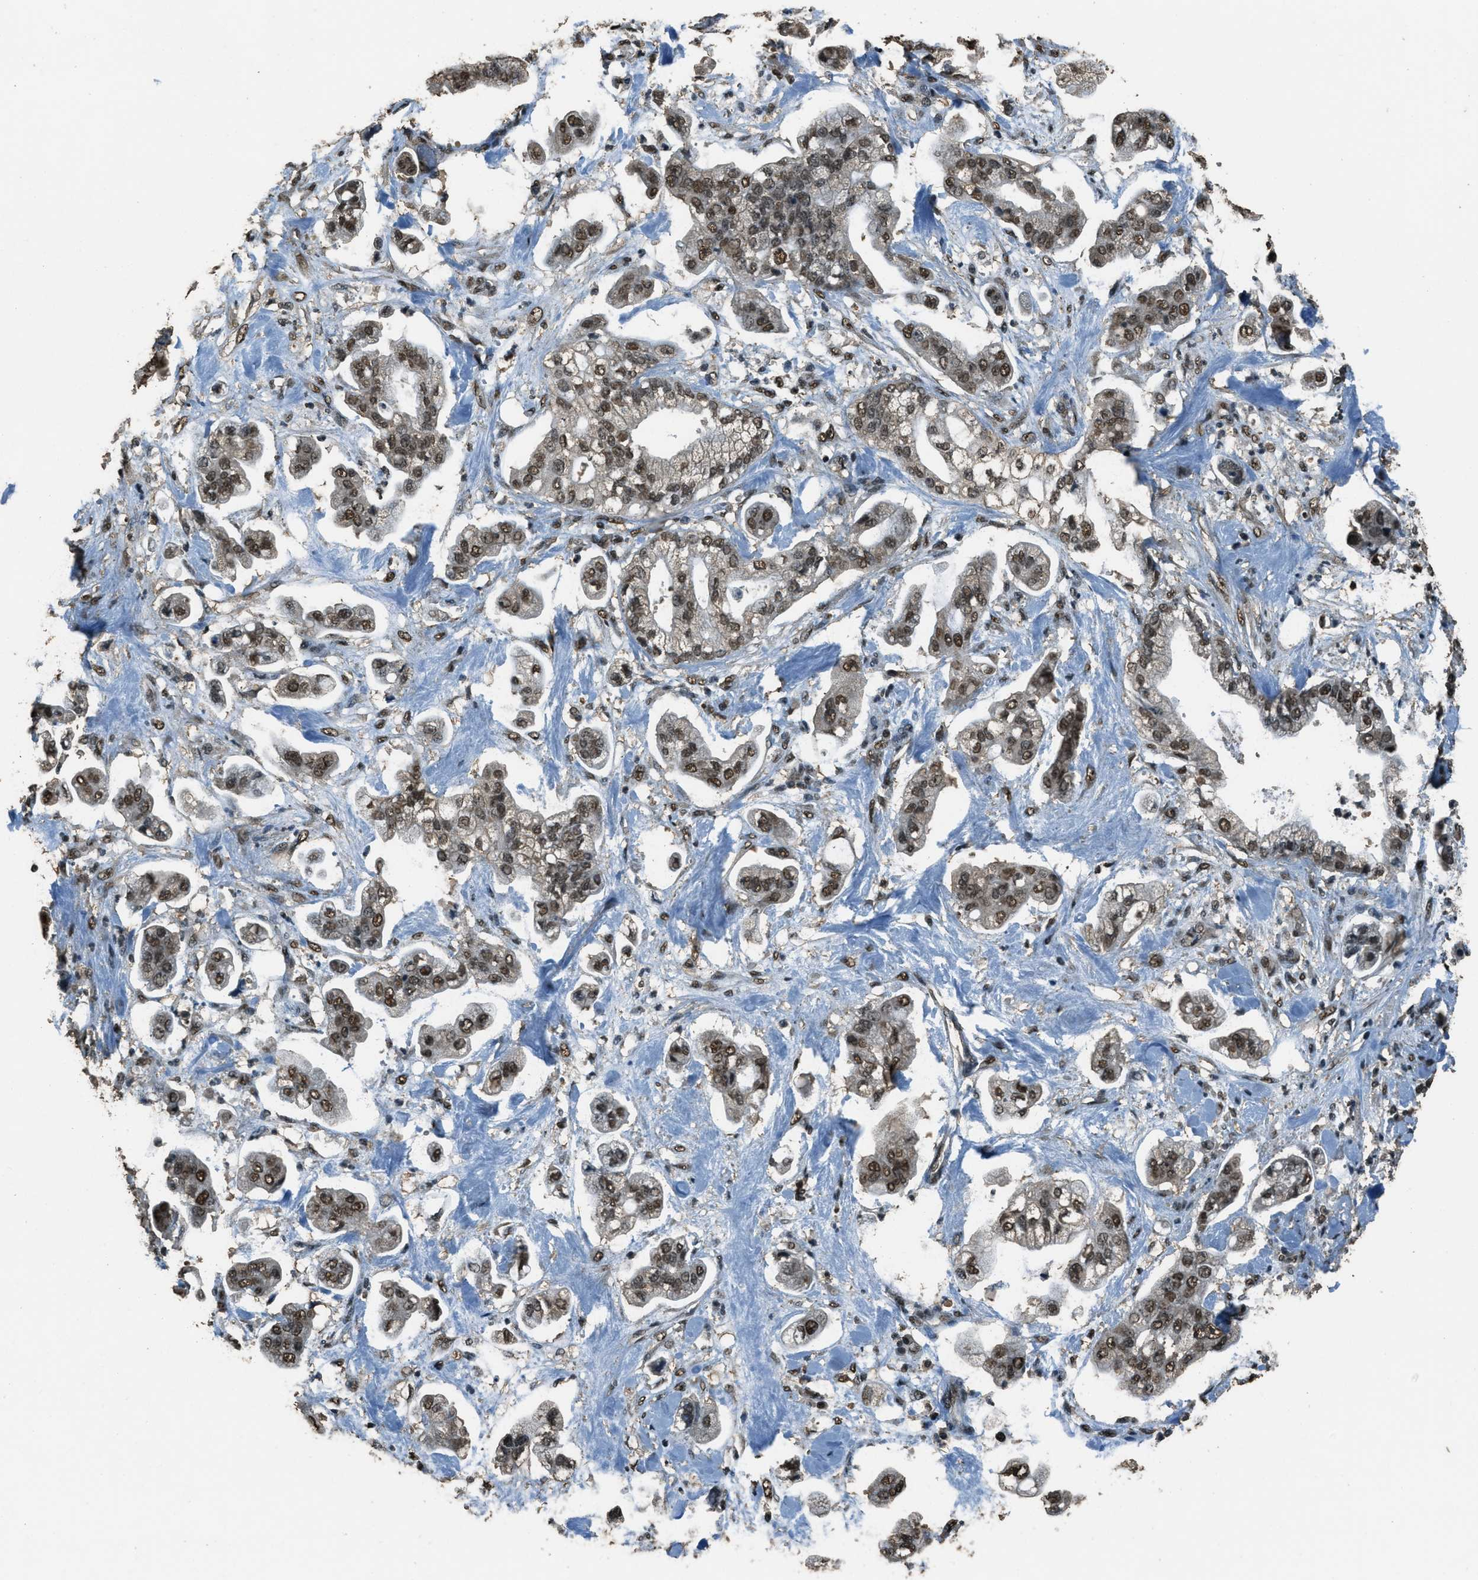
{"staining": {"intensity": "moderate", "quantity": ">75%", "location": "nuclear"}, "tissue": "stomach cancer", "cell_type": "Tumor cells", "image_type": "cancer", "snomed": [{"axis": "morphology", "description": "Adenocarcinoma, NOS"}, {"axis": "topography", "description": "Stomach"}], "caption": "Immunohistochemical staining of human stomach adenocarcinoma displays moderate nuclear protein expression in about >75% of tumor cells.", "gene": "MYB", "patient": {"sex": "male", "age": 62}}